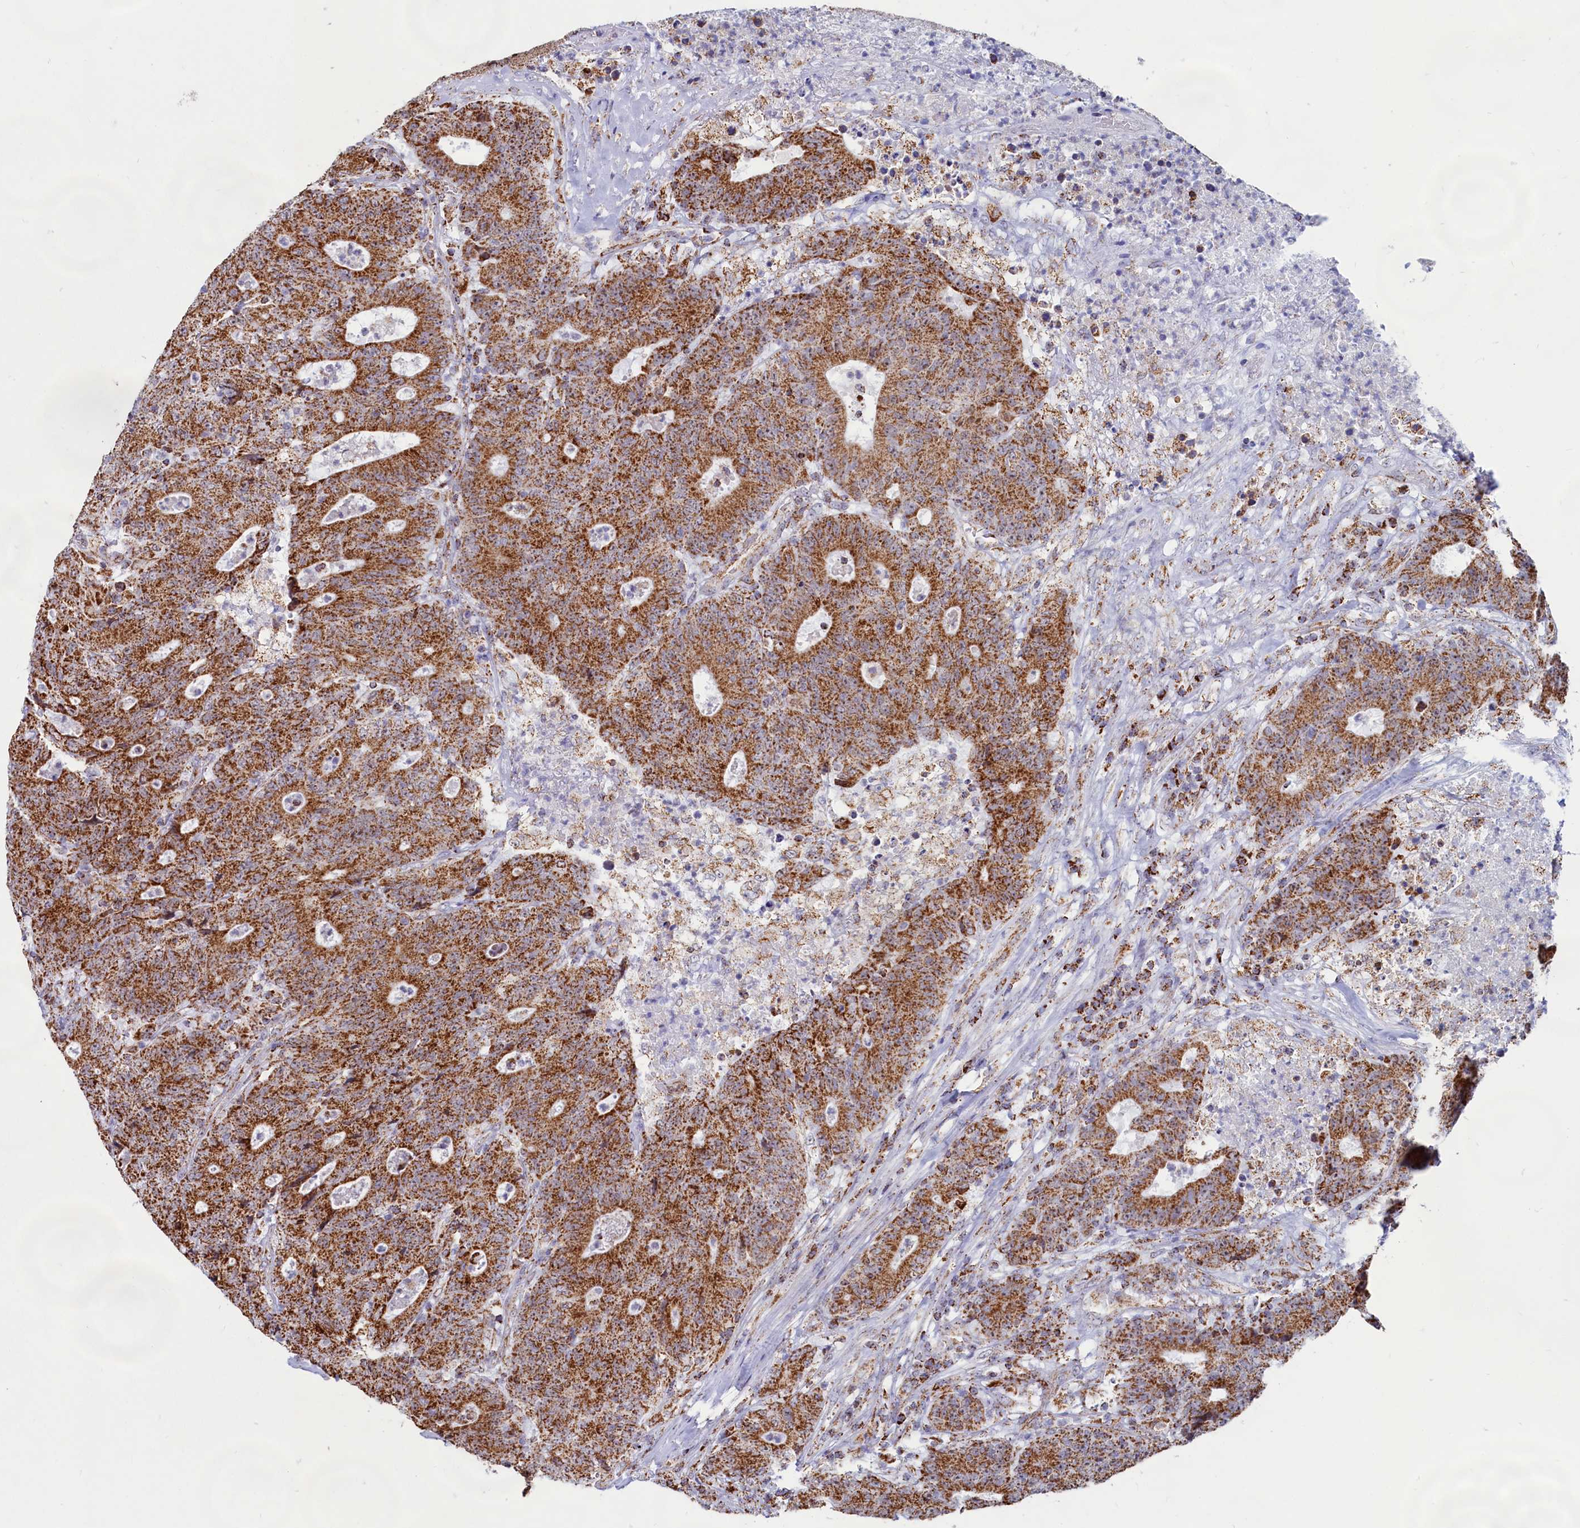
{"staining": {"intensity": "strong", "quantity": ">75%", "location": "cytoplasmic/membranous"}, "tissue": "colorectal cancer", "cell_type": "Tumor cells", "image_type": "cancer", "snomed": [{"axis": "morphology", "description": "Adenocarcinoma, NOS"}, {"axis": "topography", "description": "Colon"}], "caption": "Tumor cells demonstrate high levels of strong cytoplasmic/membranous expression in approximately >75% of cells in colorectal adenocarcinoma.", "gene": "C1D", "patient": {"sex": "female", "age": 75}}